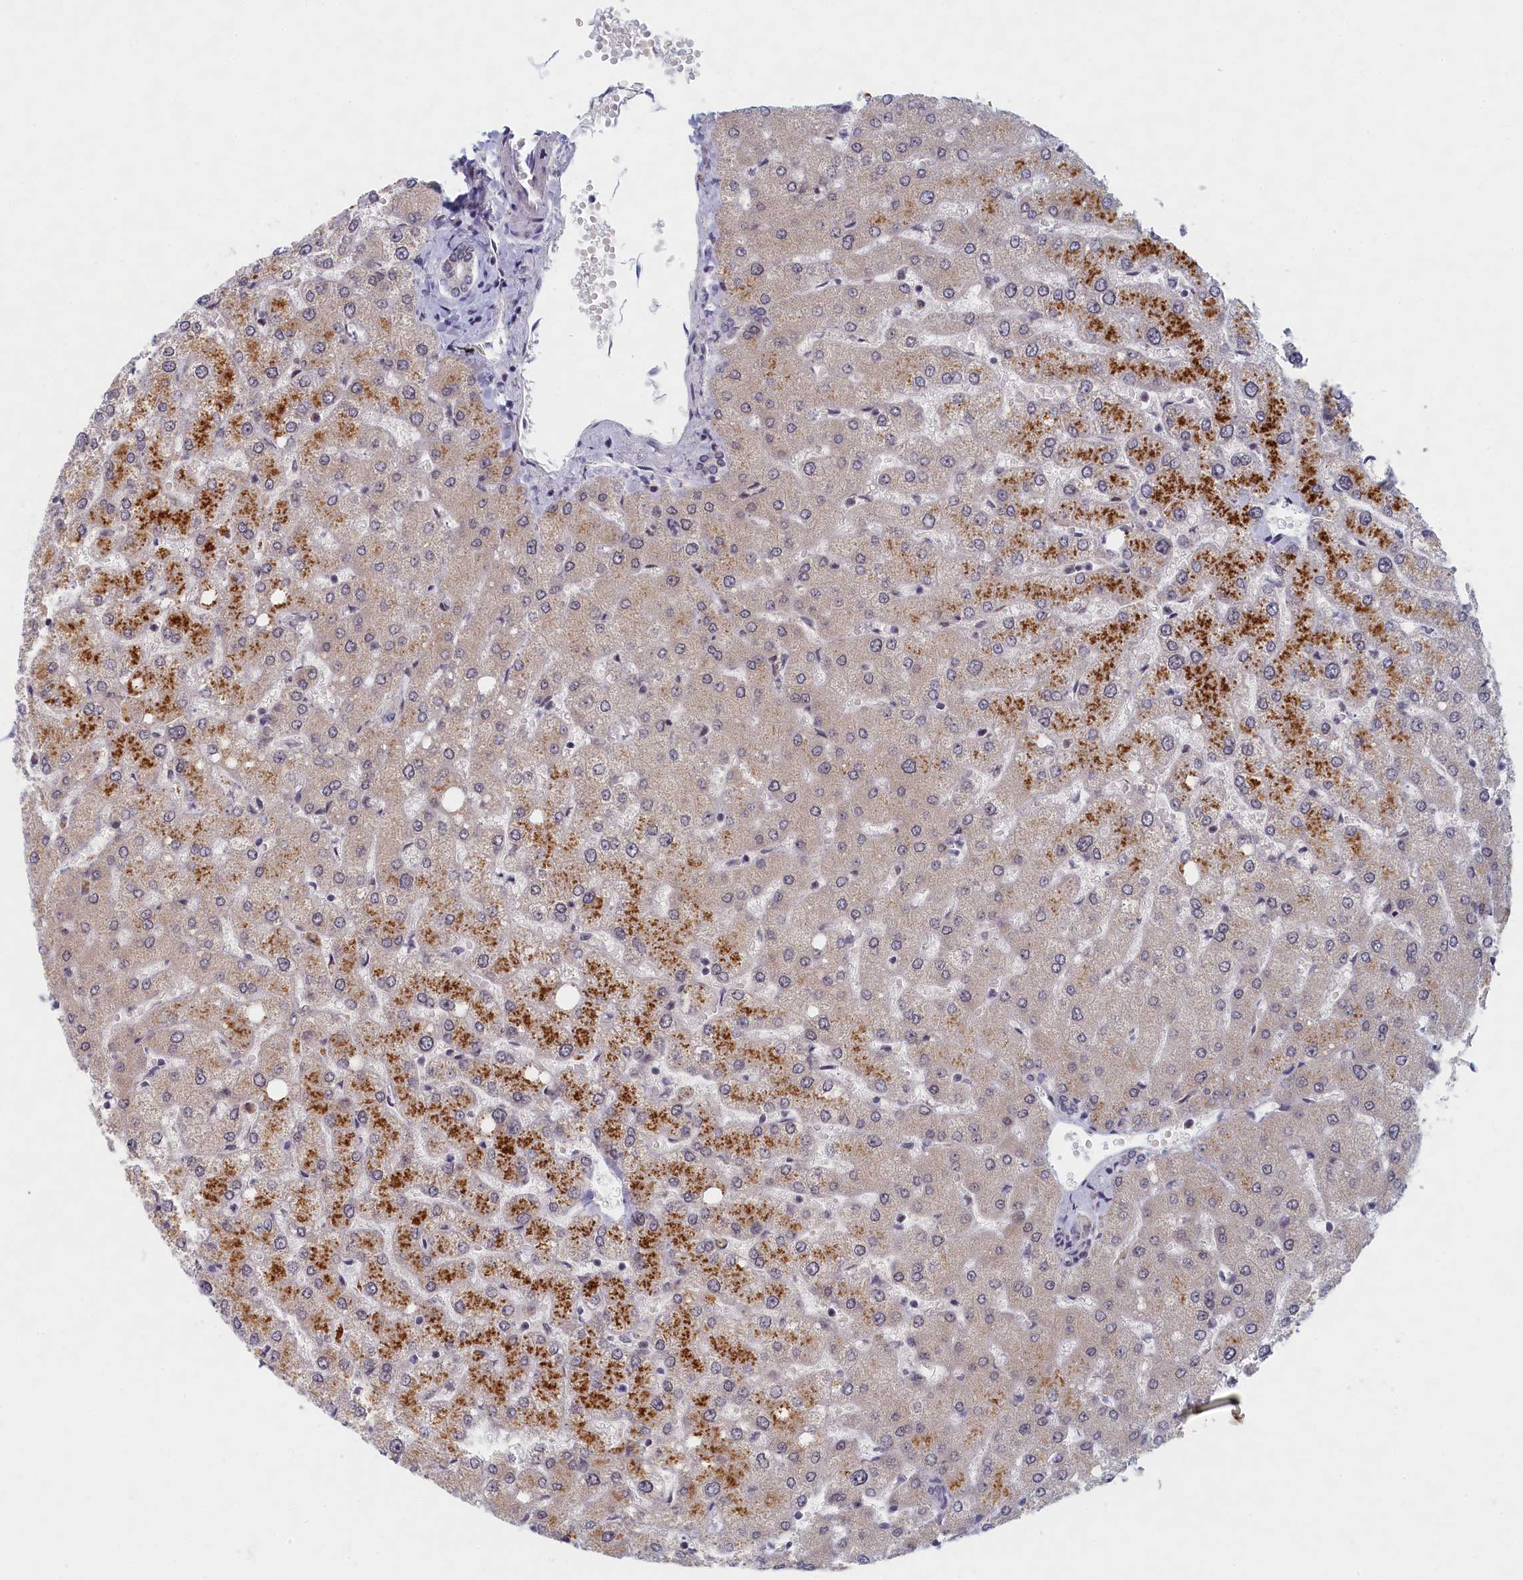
{"staining": {"intensity": "negative", "quantity": "none", "location": "none"}, "tissue": "liver", "cell_type": "Cholangiocytes", "image_type": "normal", "snomed": [{"axis": "morphology", "description": "Normal tissue, NOS"}, {"axis": "topography", "description": "Liver"}], "caption": "The immunohistochemistry (IHC) histopathology image has no significant staining in cholangiocytes of liver. Brightfield microscopy of IHC stained with DAB (3,3'-diaminobenzidine) (brown) and hematoxylin (blue), captured at high magnification.", "gene": "DNAJC17", "patient": {"sex": "female", "age": 54}}